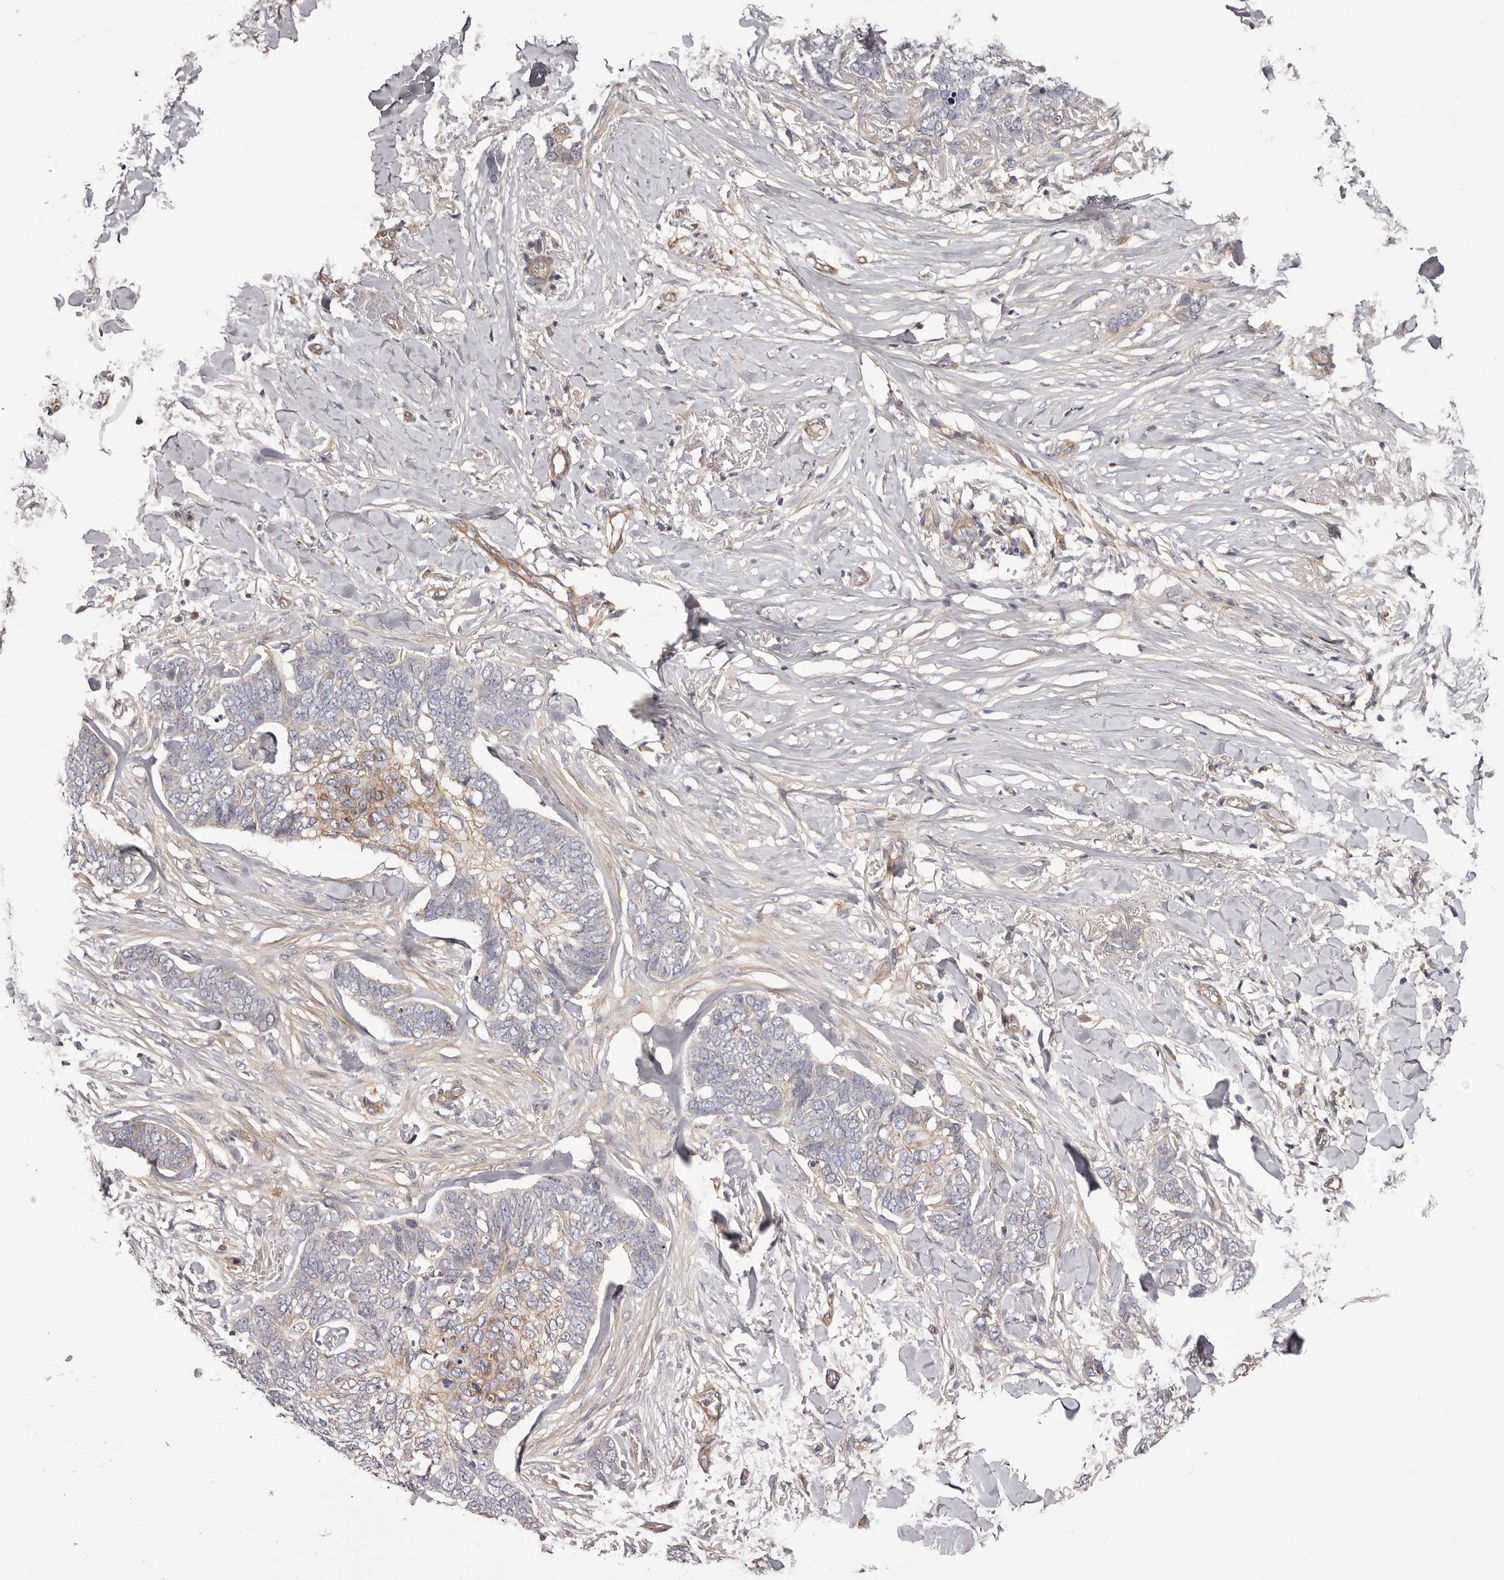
{"staining": {"intensity": "negative", "quantity": "none", "location": "none"}, "tissue": "skin cancer", "cell_type": "Tumor cells", "image_type": "cancer", "snomed": [{"axis": "morphology", "description": "Normal tissue, NOS"}, {"axis": "morphology", "description": "Basal cell carcinoma"}, {"axis": "topography", "description": "Skin"}], "caption": "The micrograph reveals no significant positivity in tumor cells of skin basal cell carcinoma.", "gene": "DMRT2", "patient": {"sex": "male", "age": 77}}